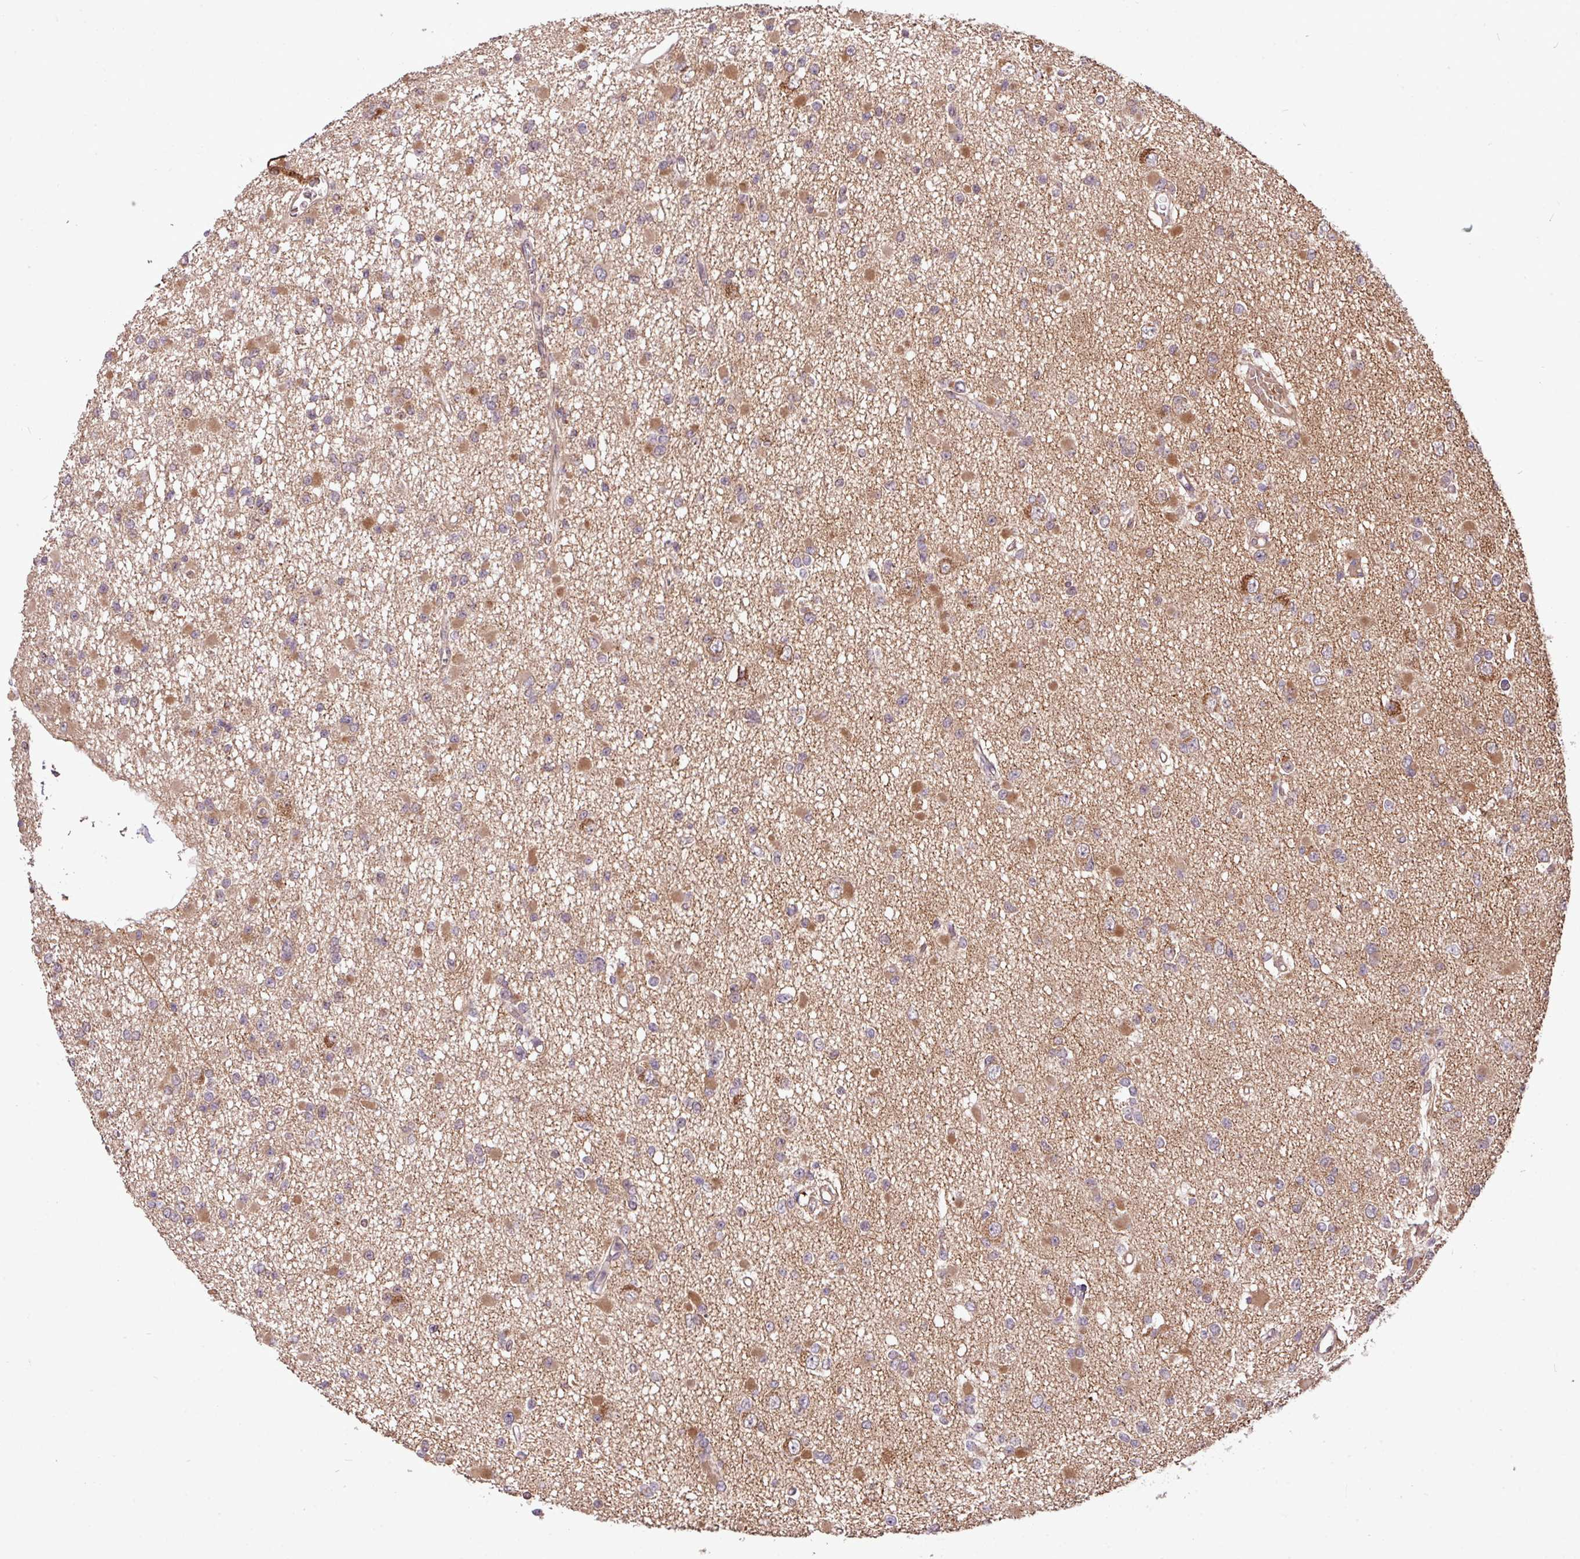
{"staining": {"intensity": "moderate", "quantity": "25%-75%", "location": "cytoplasmic/membranous"}, "tissue": "glioma", "cell_type": "Tumor cells", "image_type": "cancer", "snomed": [{"axis": "morphology", "description": "Glioma, malignant, Low grade"}, {"axis": "topography", "description": "Brain"}], "caption": "Immunohistochemistry (IHC) of malignant low-grade glioma demonstrates medium levels of moderate cytoplasmic/membranous expression in approximately 25%-75% of tumor cells. The staining was performed using DAB (3,3'-diaminobenzidine), with brown indicating positive protein expression. Nuclei are stained blue with hematoxylin.", "gene": "YPEL3", "patient": {"sex": "female", "age": 22}}